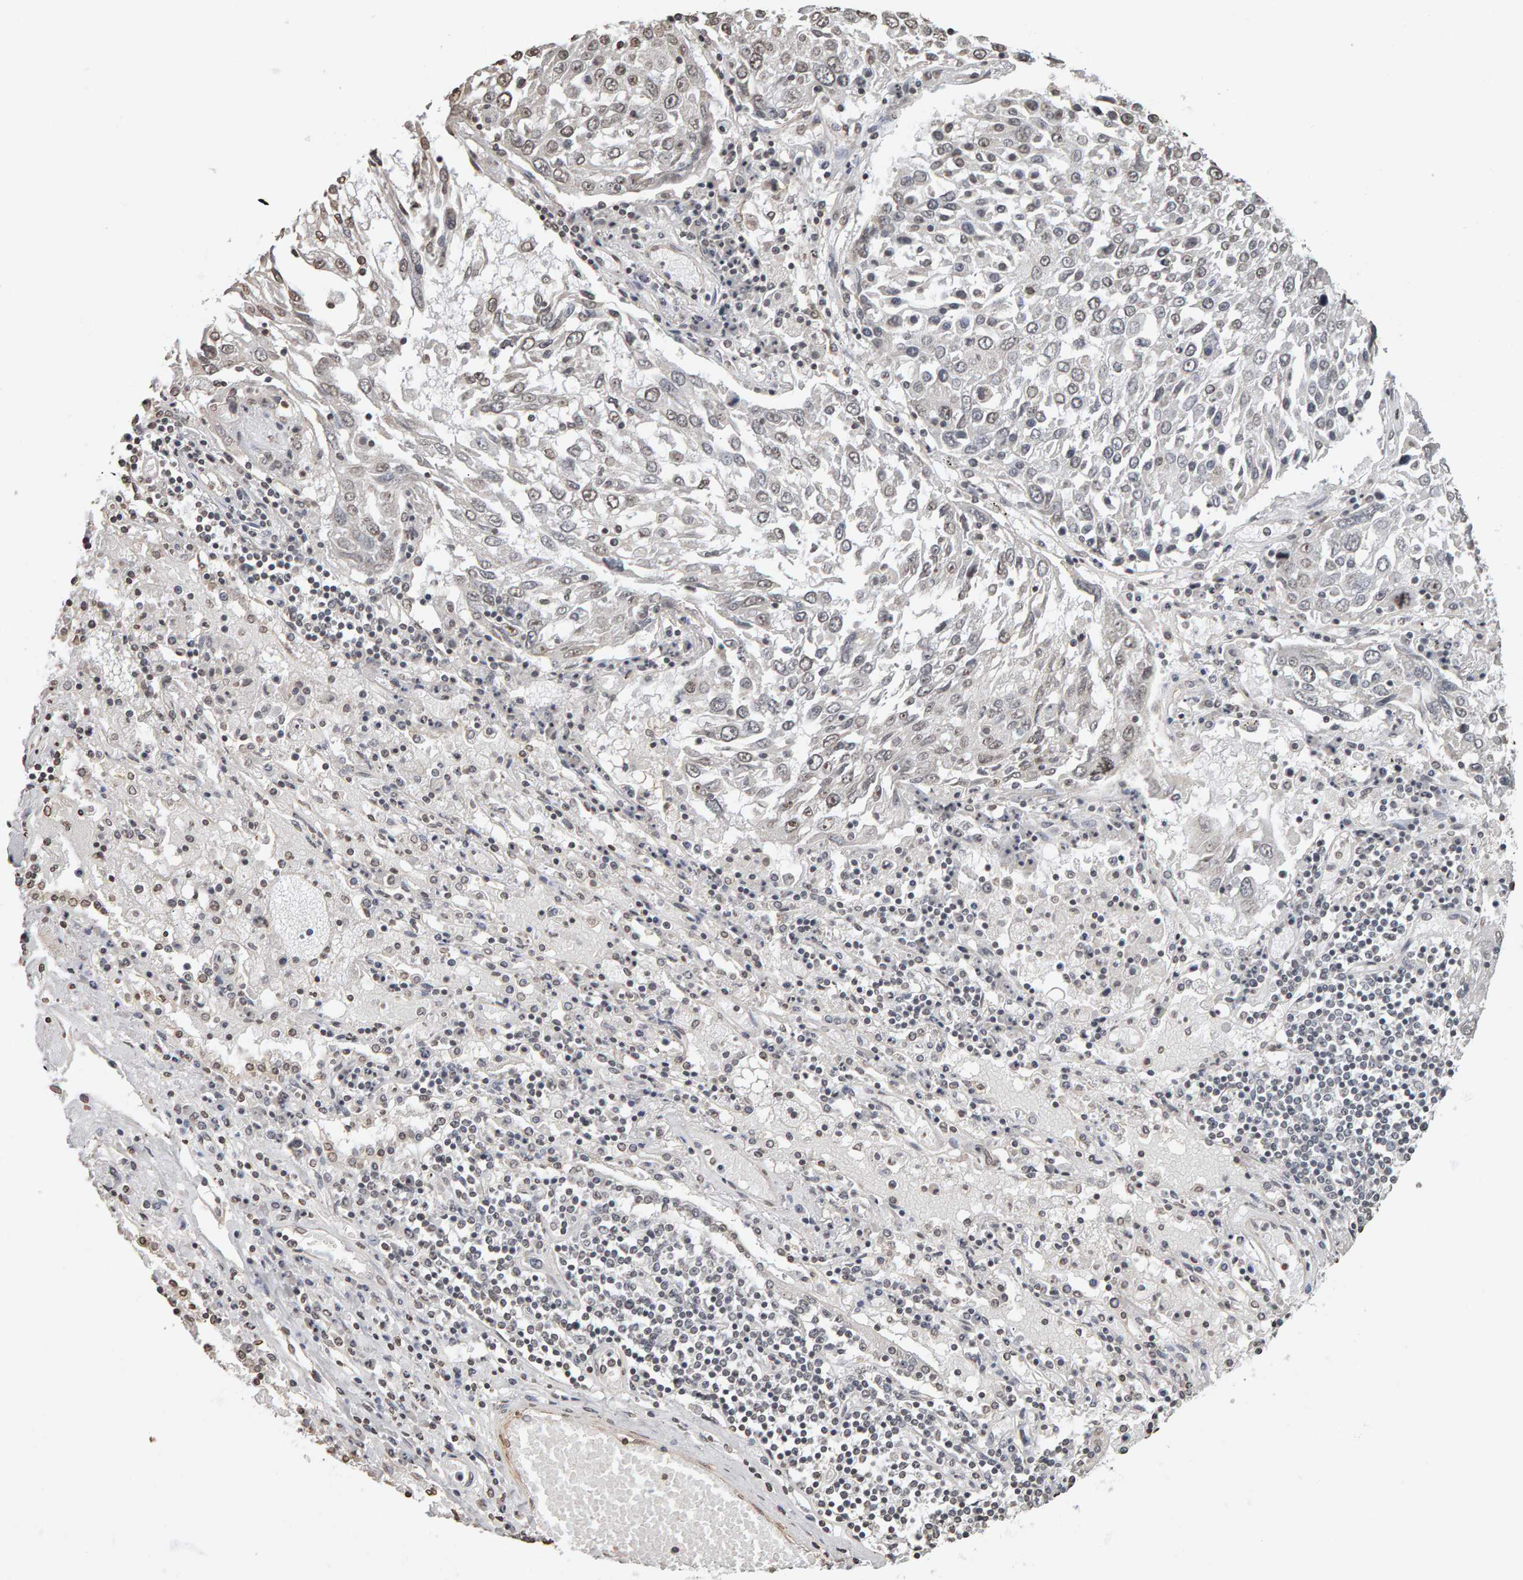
{"staining": {"intensity": "weak", "quantity": "25%-75%", "location": "nuclear"}, "tissue": "lung cancer", "cell_type": "Tumor cells", "image_type": "cancer", "snomed": [{"axis": "morphology", "description": "Squamous cell carcinoma, NOS"}, {"axis": "topography", "description": "Lung"}], "caption": "There is low levels of weak nuclear expression in tumor cells of lung squamous cell carcinoma, as demonstrated by immunohistochemical staining (brown color).", "gene": "AFF4", "patient": {"sex": "male", "age": 65}}